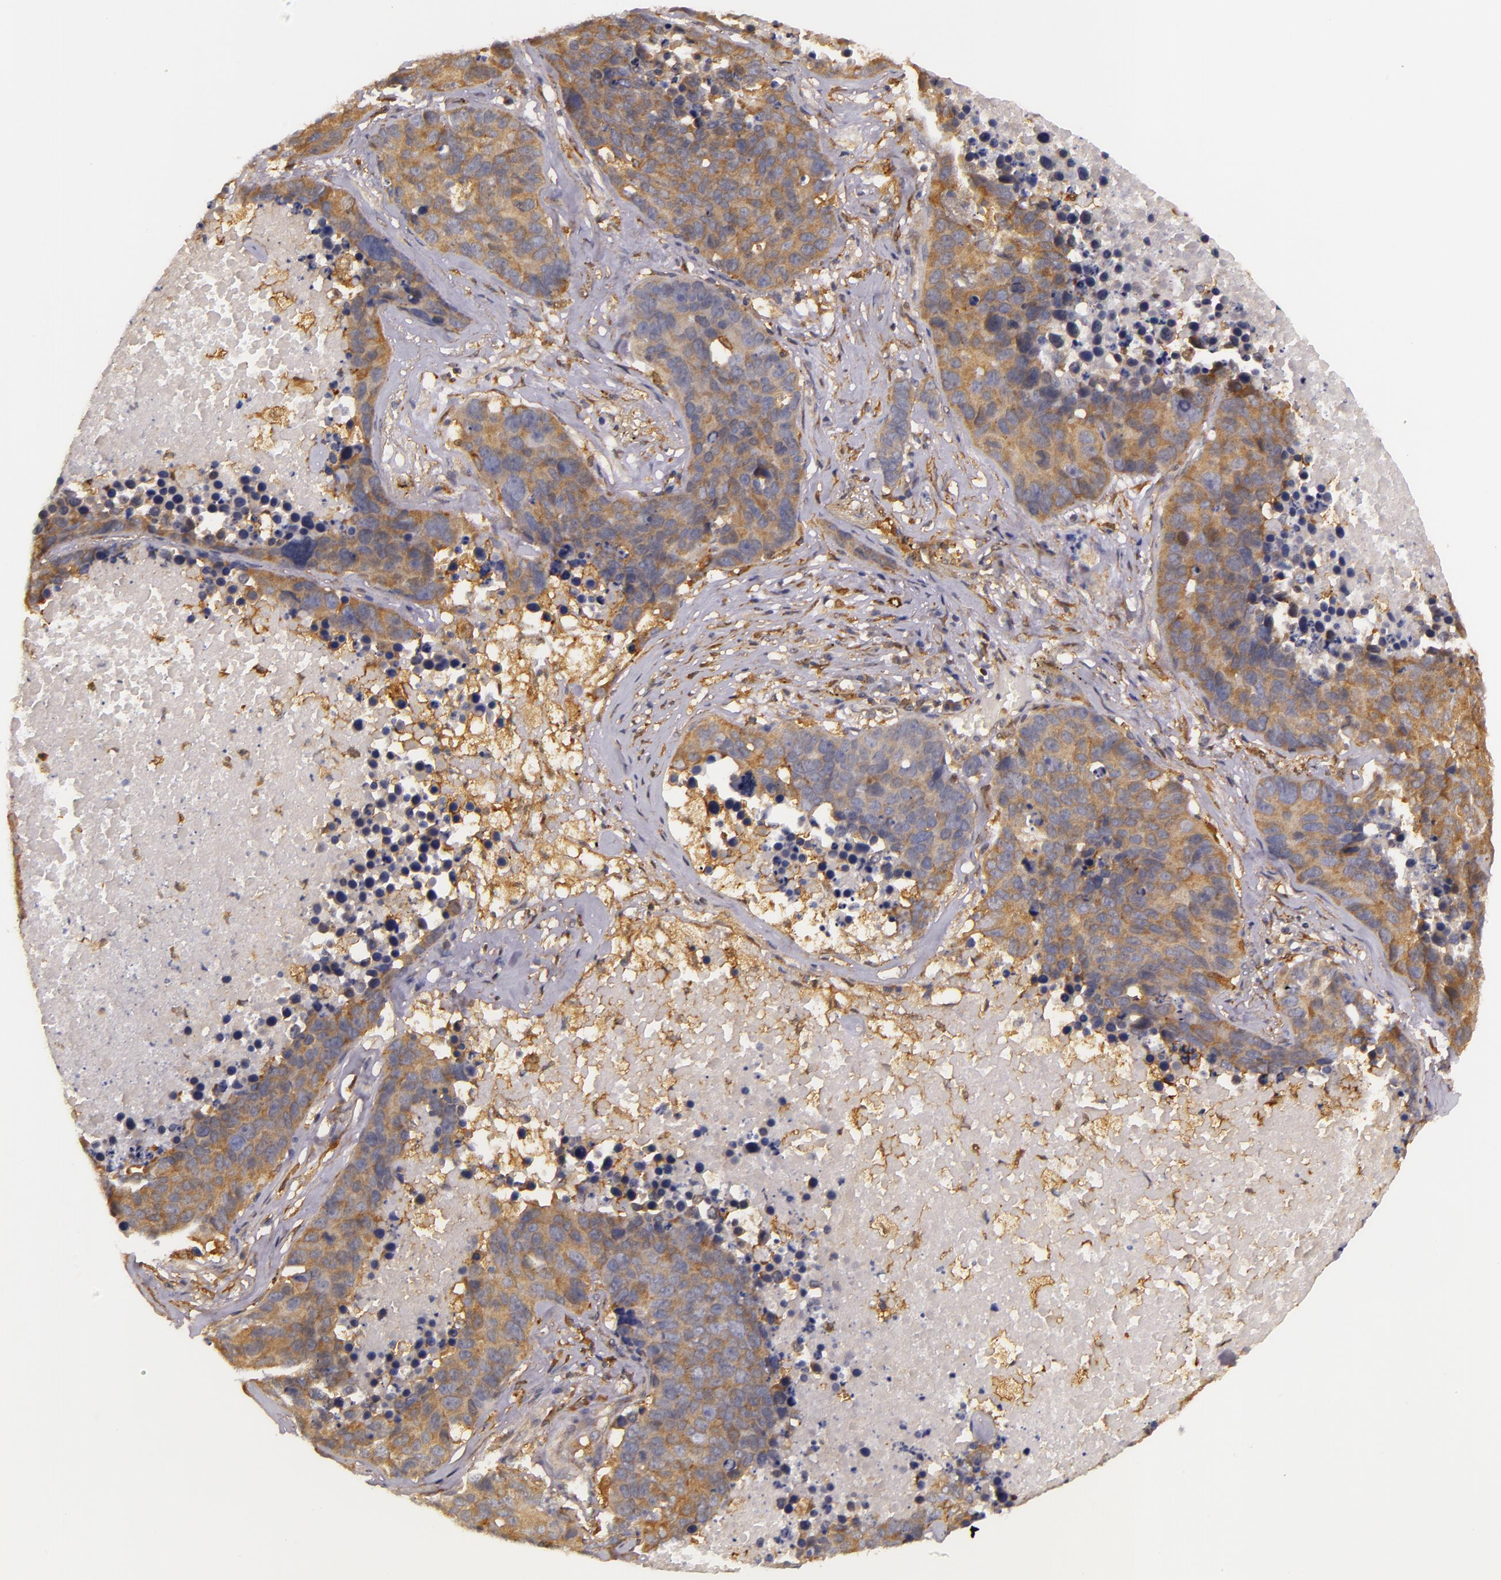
{"staining": {"intensity": "moderate", "quantity": ">75%", "location": "cytoplasmic/membranous"}, "tissue": "lung cancer", "cell_type": "Tumor cells", "image_type": "cancer", "snomed": [{"axis": "morphology", "description": "Carcinoid, malignant, NOS"}, {"axis": "topography", "description": "Lung"}], "caption": "Malignant carcinoid (lung) was stained to show a protein in brown. There is medium levels of moderate cytoplasmic/membranous expression in about >75% of tumor cells.", "gene": "TOM1", "patient": {"sex": "male", "age": 60}}